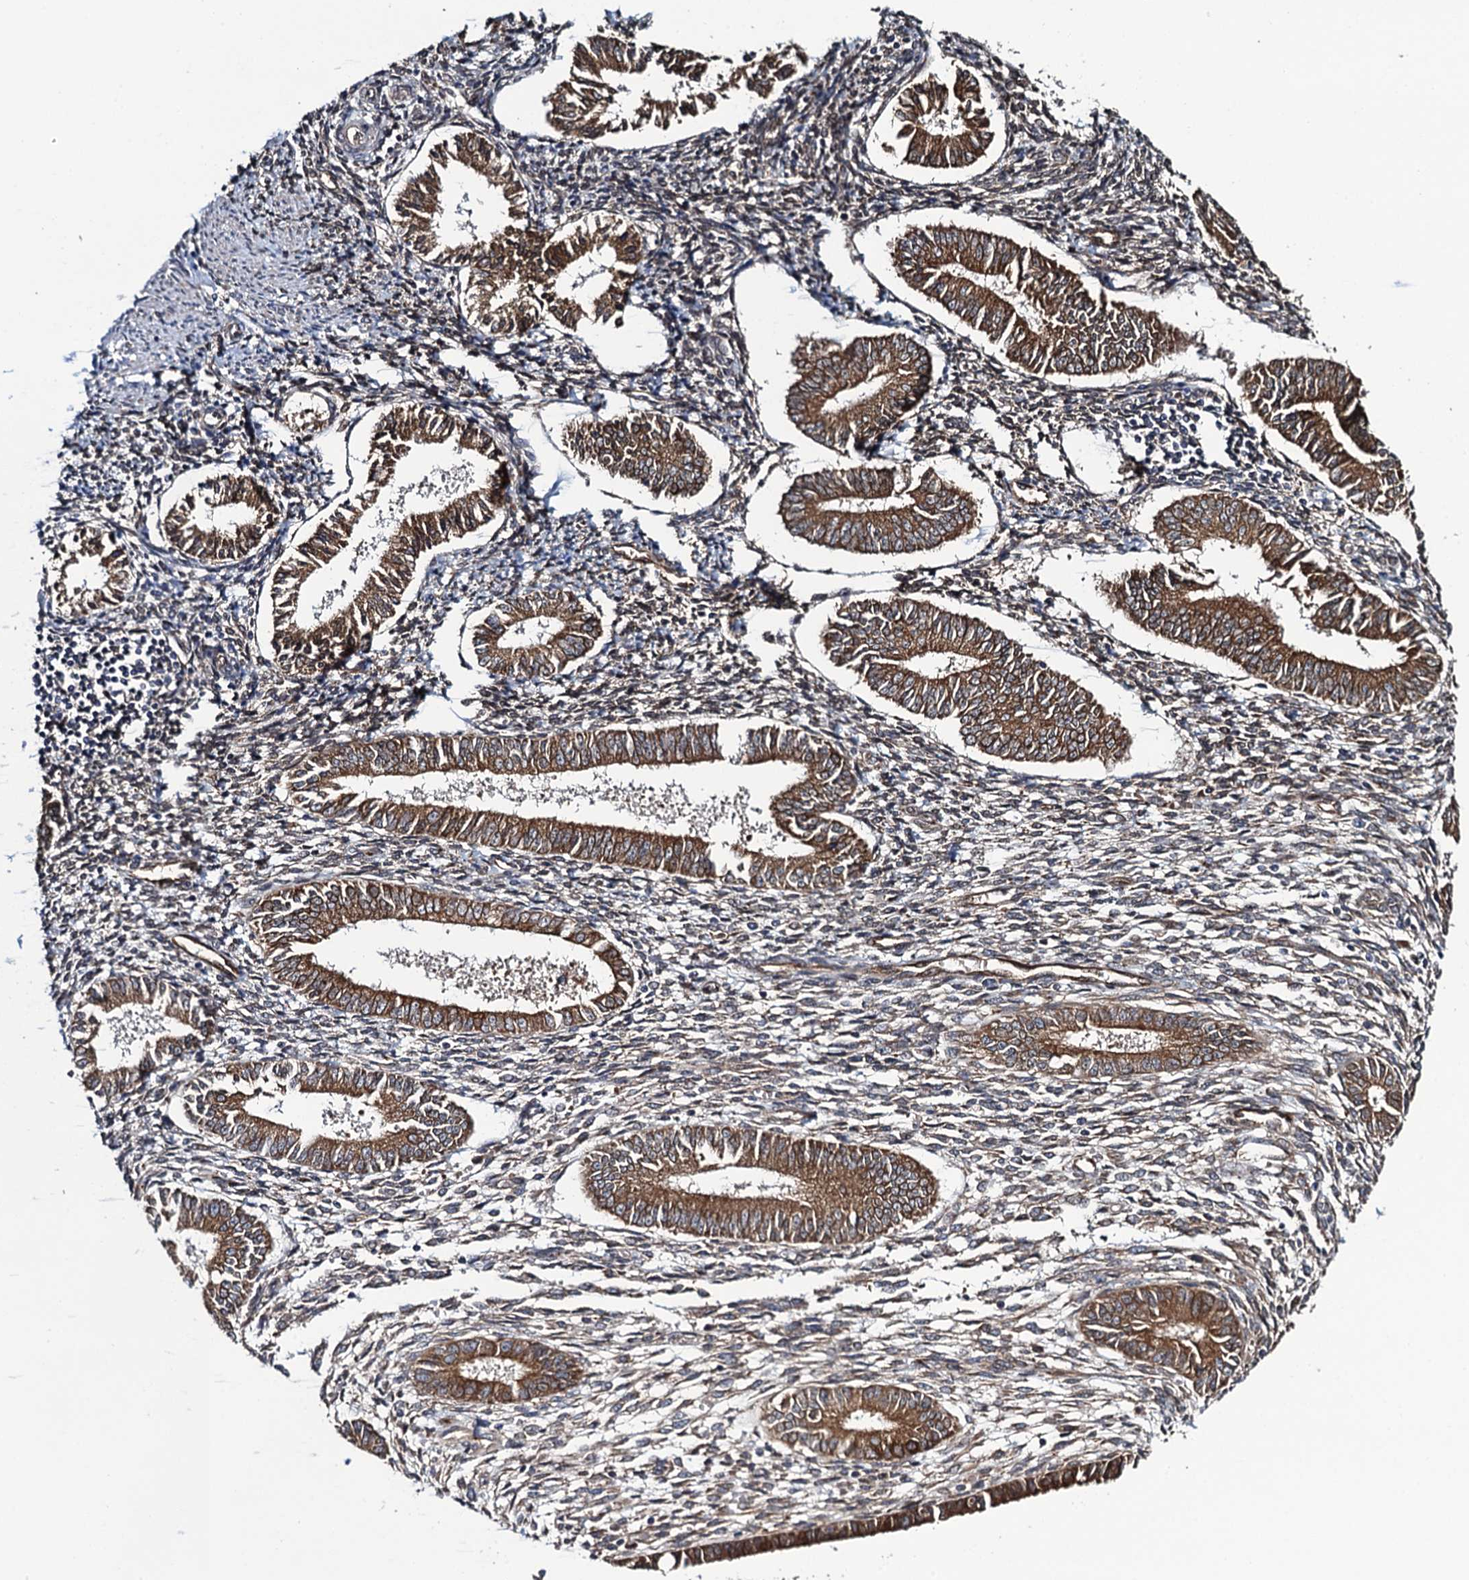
{"staining": {"intensity": "moderate", "quantity": "<25%", "location": "cytoplasmic/membranous"}, "tissue": "endometrium", "cell_type": "Cells in endometrial stroma", "image_type": "normal", "snomed": [{"axis": "morphology", "description": "Normal tissue, NOS"}, {"axis": "topography", "description": "Uterus"}, {"axis": "topography", "description": "Endometrium"}], "caption": "IHC of unremarkable human endometrium demonstrates low levels of moderate cytoplasmic/membranous positivity in about <25% of cells in endometrial stroma. (IHC, brightfield microscopy, high magnification).", "gene": "EVX2", "patient": {"sex": "female", "age": 48}}